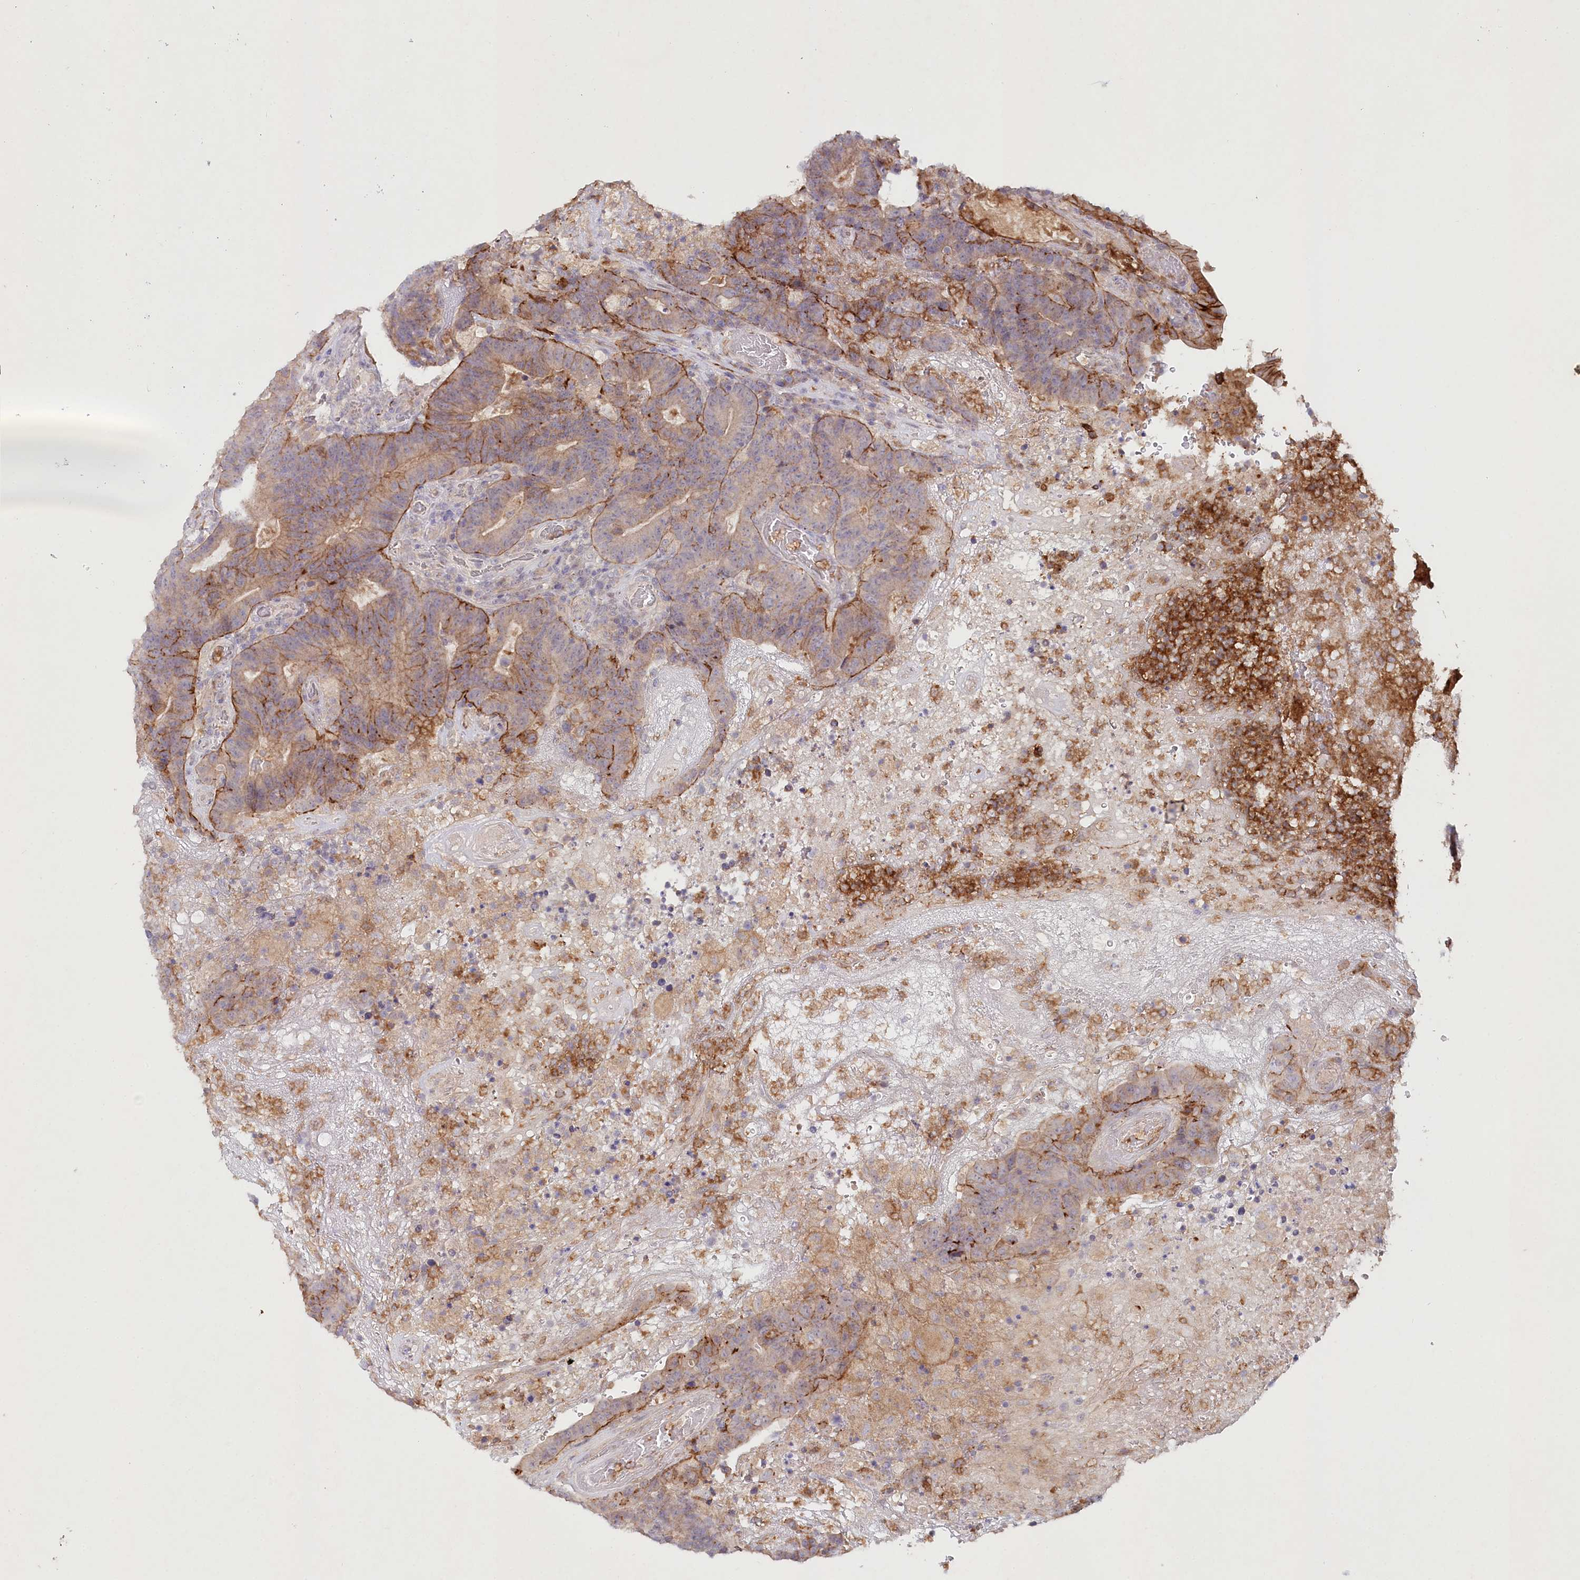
{"staining": {"intensity": "moderate", "quantity": "25%-75%", "location": "cytoplasmic/membranous"}, "tissue": "colorectal cancer", "cell_type": "Tumor cells", "image_type": "cancer", "snomed": [{"axis": "morphology", "description": "Normal tissue, NOS"}, {"axis": "morphology", "description": "Adenocarcinoma, NOS"}, {"axis": "topography", "description": "Colon"}], "caption": "Moderate cytoplasmic/membranous protein positivity is present in about 25%-75% of tumor cells in adenocarcinoma (colorectal).", "gene": "ALDH3B1", "patient": {"sex": "female", "age": 75}}